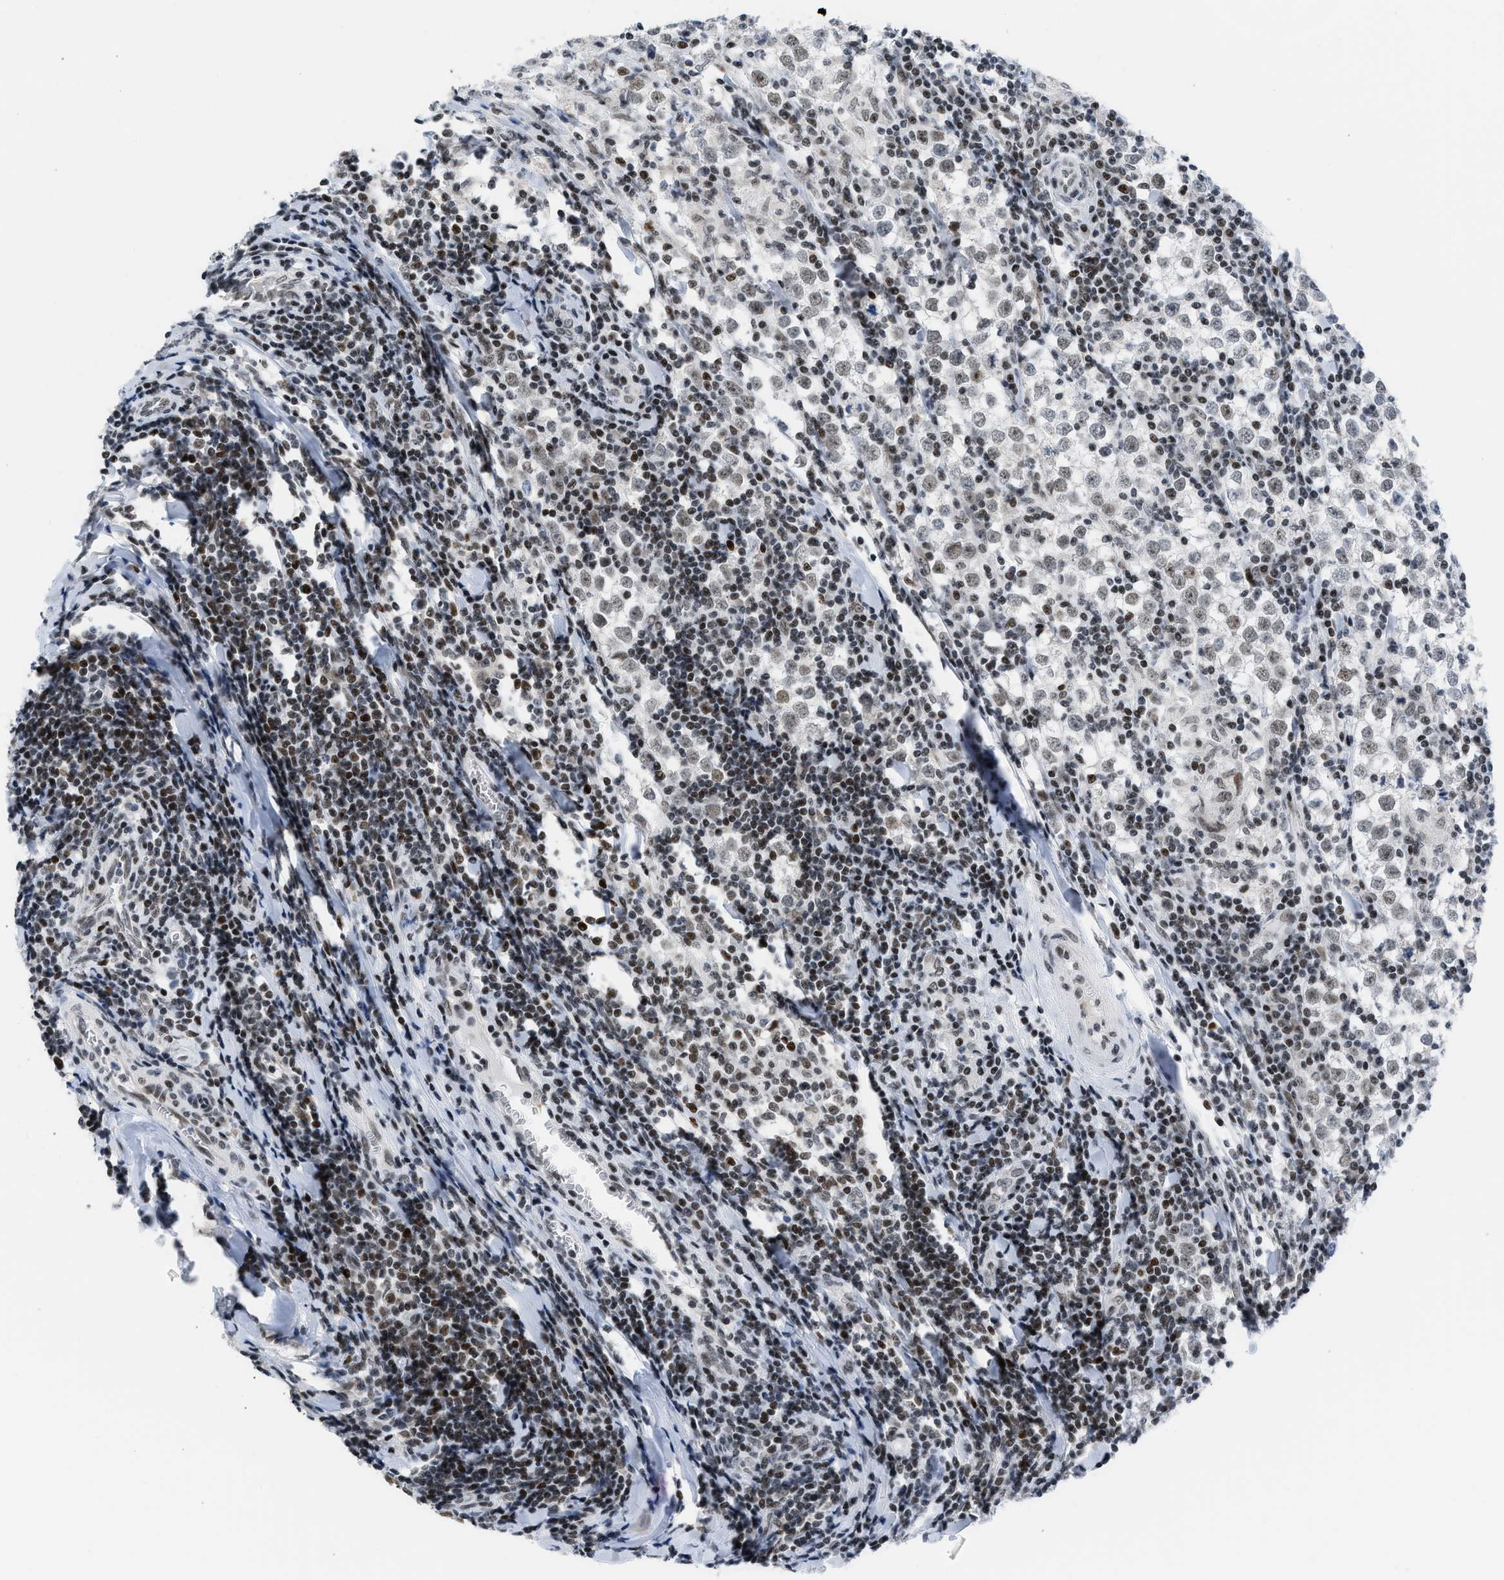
{"staining": {"intensity": "weak", "quantity": ">75%", "location": "nuclear"}, "tissue": "testis cancer", "cell_type": "Tumor cells", "image_type": "cancer", "snomed": [{"axis": "morphology", "description": "Seminoma, NOS"}, {"axis": "morphology", "description": "Carcinoma, Embryonal, NOS"}, {"axis": "topography", "description": "Testis"}], "caption": "Testis seminoma stained with a brown dye exhibits weak nuclear positive expression in approximately >75% of tumor cells.", "gene": "TERF2IP", "patient": {"sex": "male", "age": 36}}